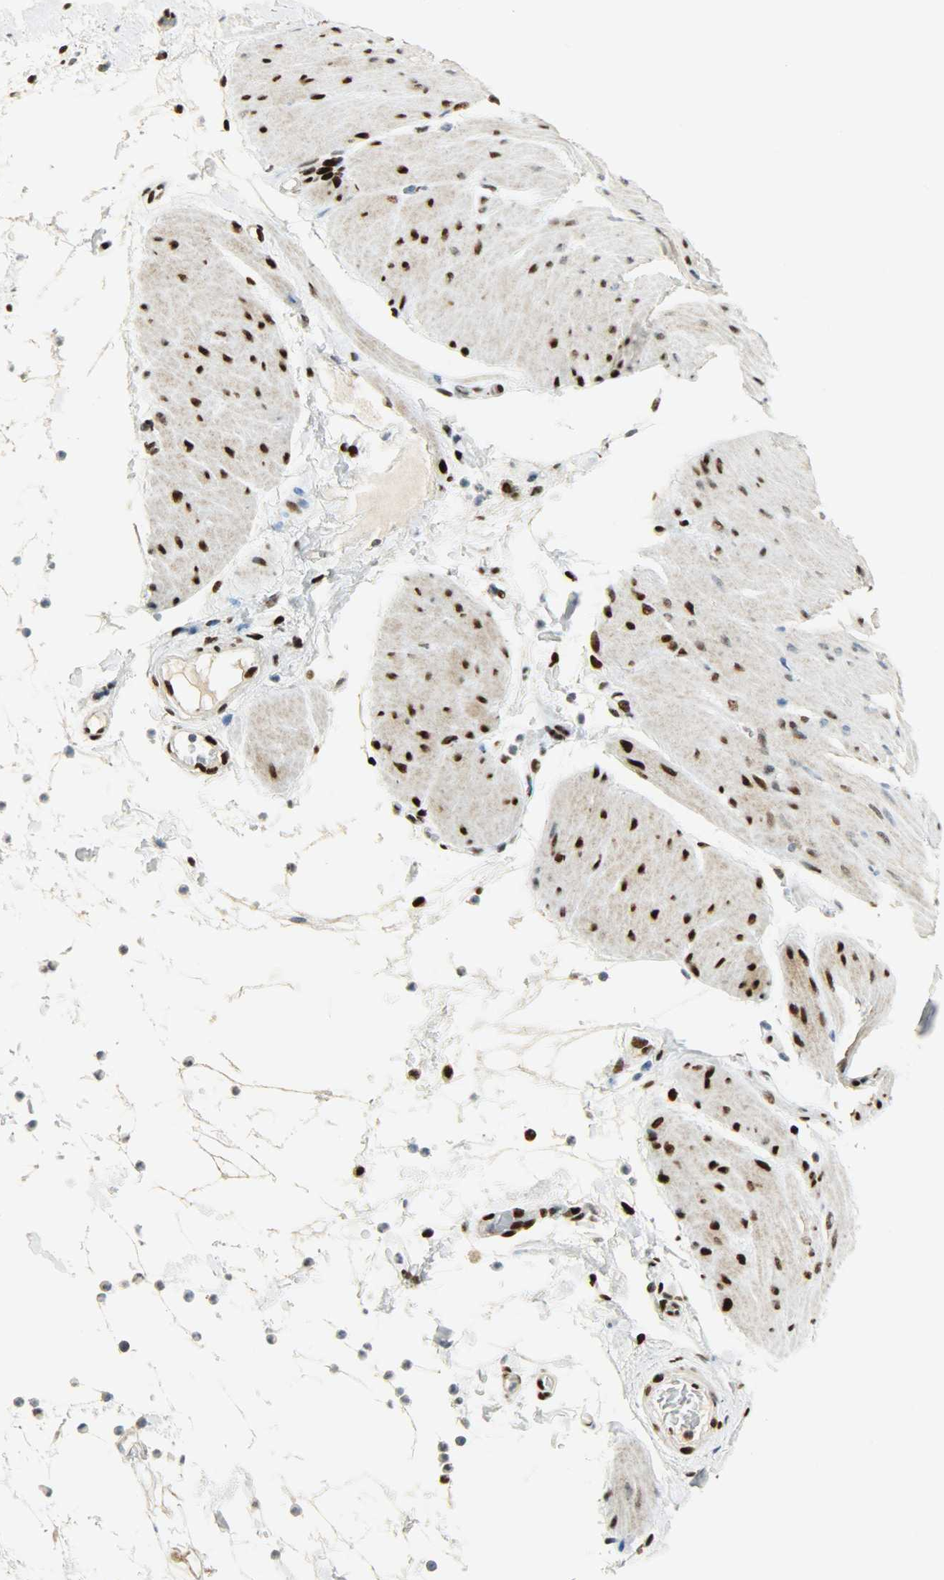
{"staining": {"intensity": "strong", "quantity": ">75%", "location": "nuclear"}, "tissue": "smooth muscle", "cell_type": "Smooth muscle cells", "image_type": "normal", "snomed": [{"axis": "morphology", "description": "Normal tissue, NOS"}, {"axis": "topography", "description": "Smooth muscle"}, {"axis": "topography", "description": "Colon"}], "caption": "A brown stain highlights strong nuclear staining of a protein in smooth muscle cells of benign smooth muscle.", "gene": "JUNB", "patient": {"sex": "male", "age": 67}}